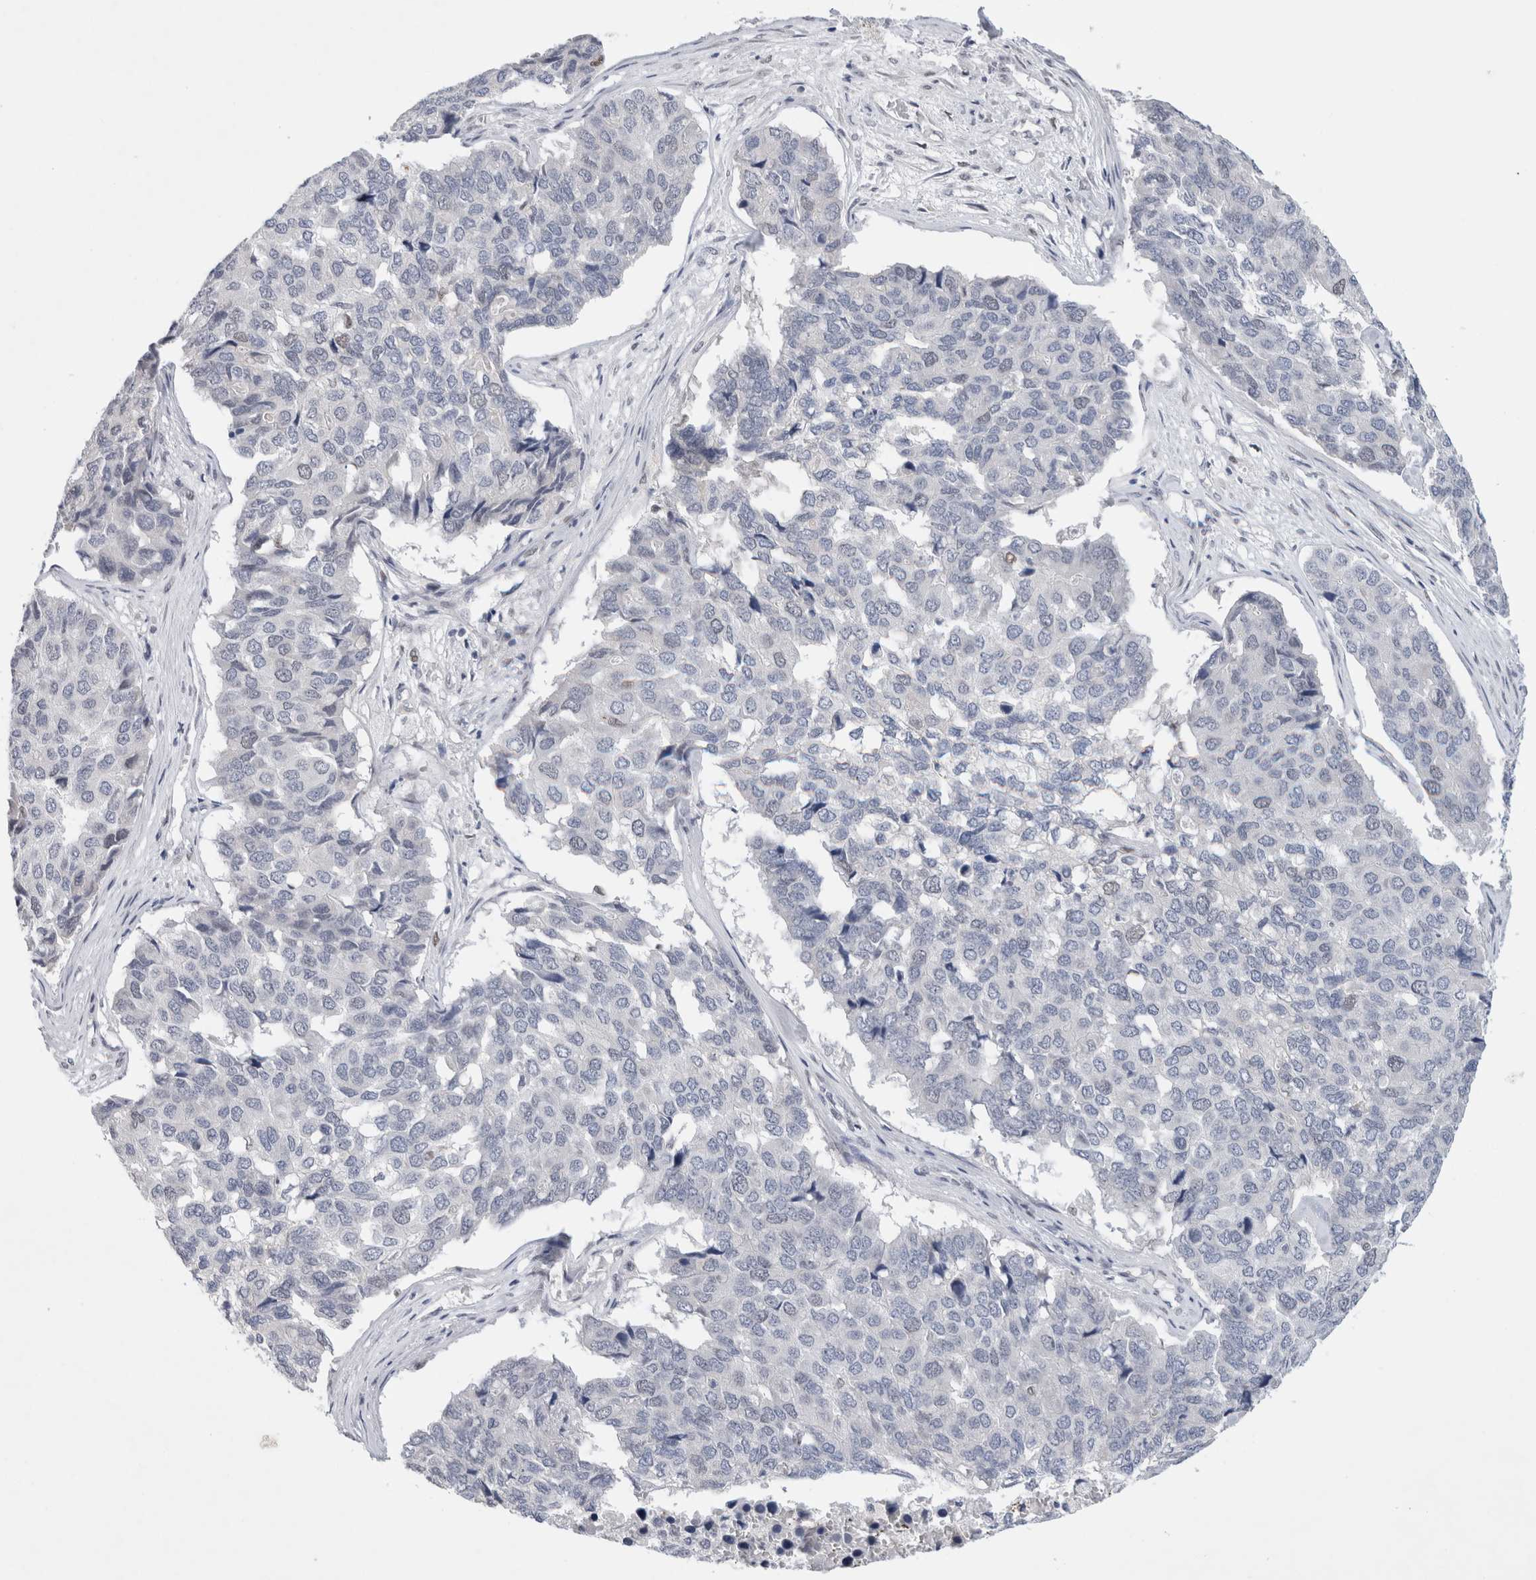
{"staining": {"intensity": "negative", "quantity": "none", "location": "none"}, "tissue": "pancreatic cancer", "cell_type": "Tumor cells", "image_type": "cancer", "snomed": [{"axis": "morphology", "description": "Adenocarcinoma, NOS"}, {"axis": "topography", "description": "Pancreas"}], "caption": "This is a image of immunohistochemistry staining of pancreatic cancer, which shows no positivity in tumor cells. (DAB (3,3'-diaminobenzidine) IHC, high magnification).", "gene": "KNL1", "patient": {"sex": "male", "age": 50}}